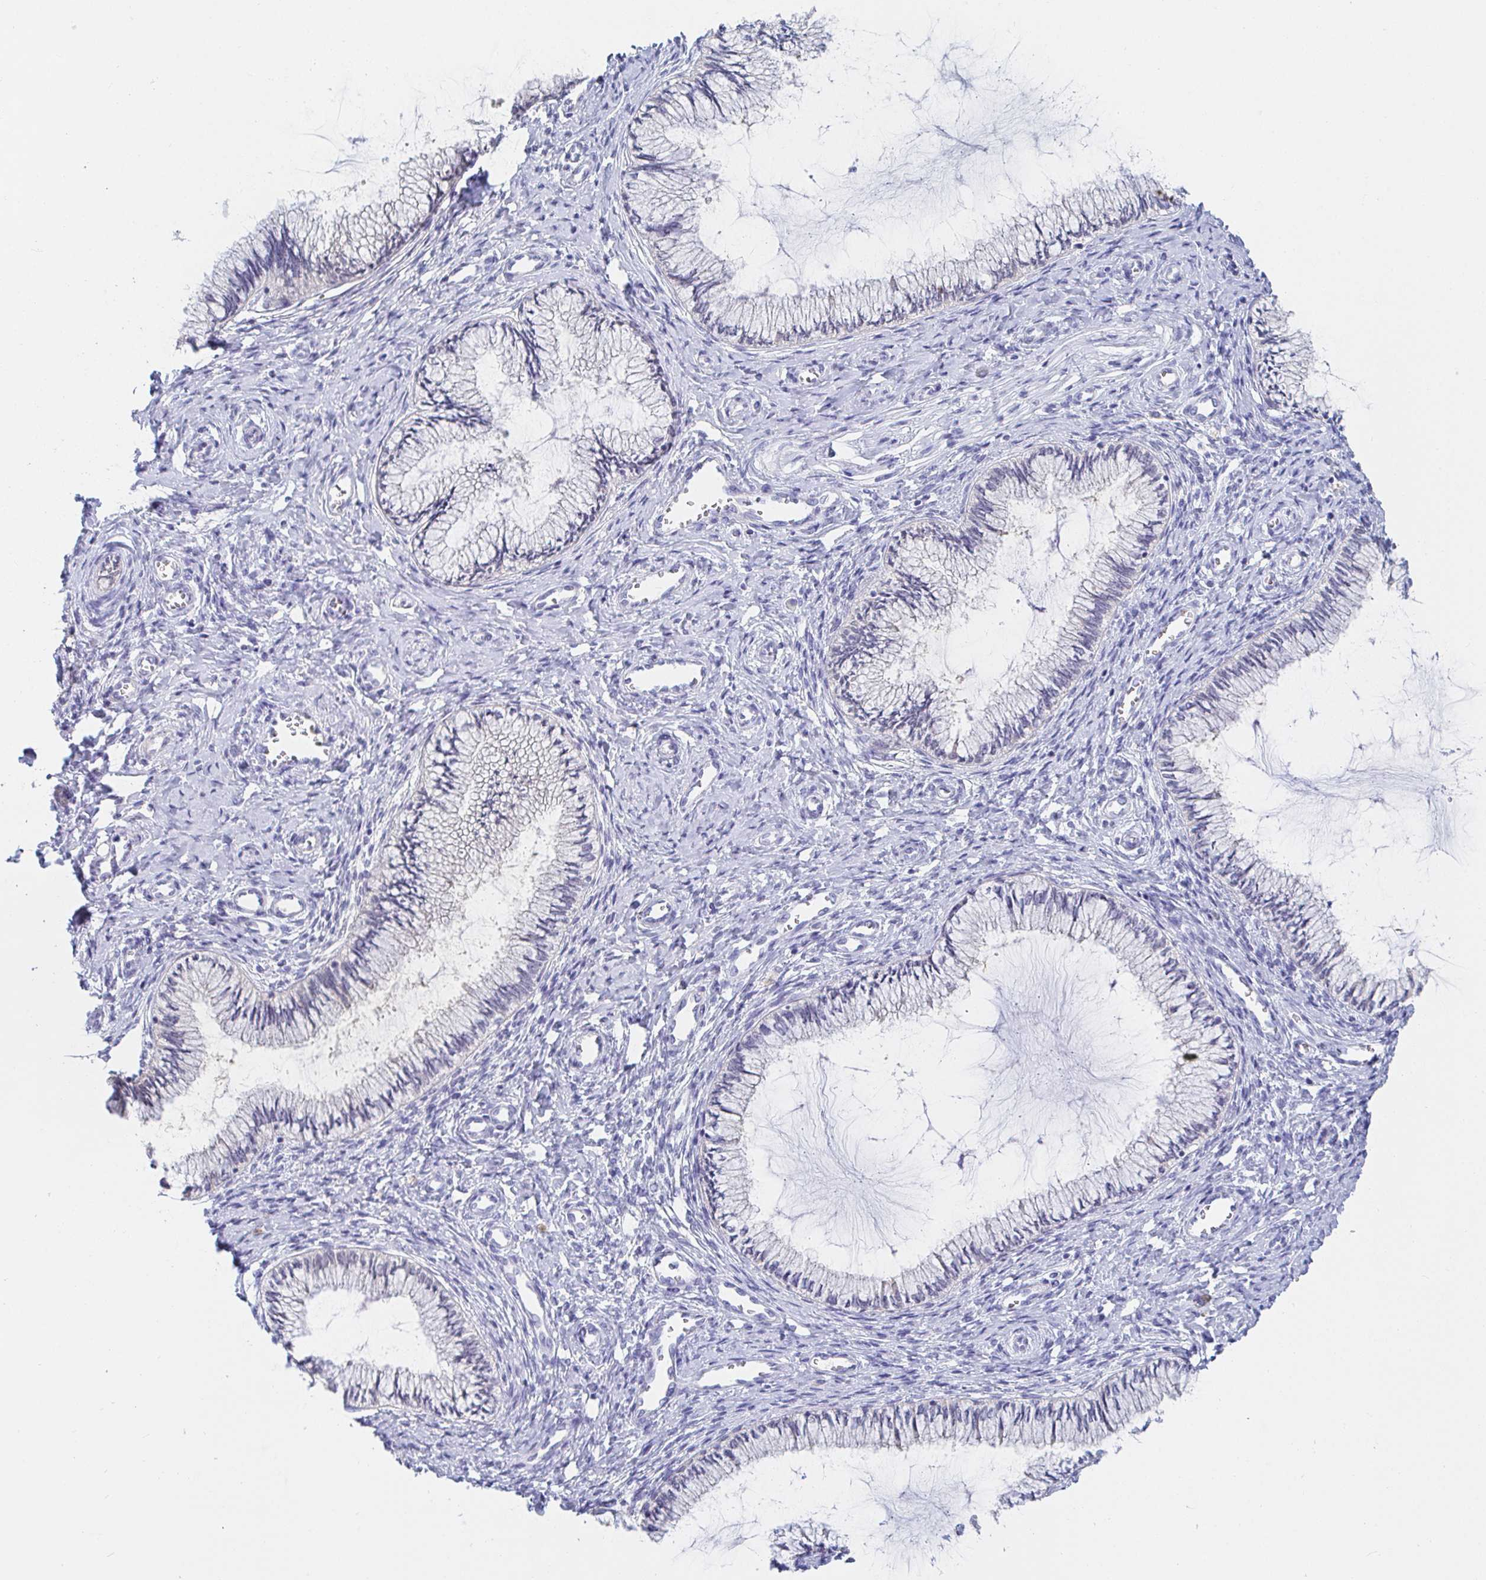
{"staining": {"intensity": "negative", "quantity": "none", "location": "none"}, "tissue": "cervix", "cell_type": "Glandular cells", "image_type": "normal", "snomed": [{"axis": "morphology", "description": "Normal tissue, NOS"}, {"axis": "topography", "description": "Cervix"}], "caption": "Normal cervix was stained to show a protein in brown. There is no significant expression in glandular cells. Brightfield microscopy of immunohistochemistry (IHC) stained with DAB (brown) and hematoxylin (blue), captured at high magnification.", "gene": "PDE6B", "patient": {"sex": "female", "age": 24}}